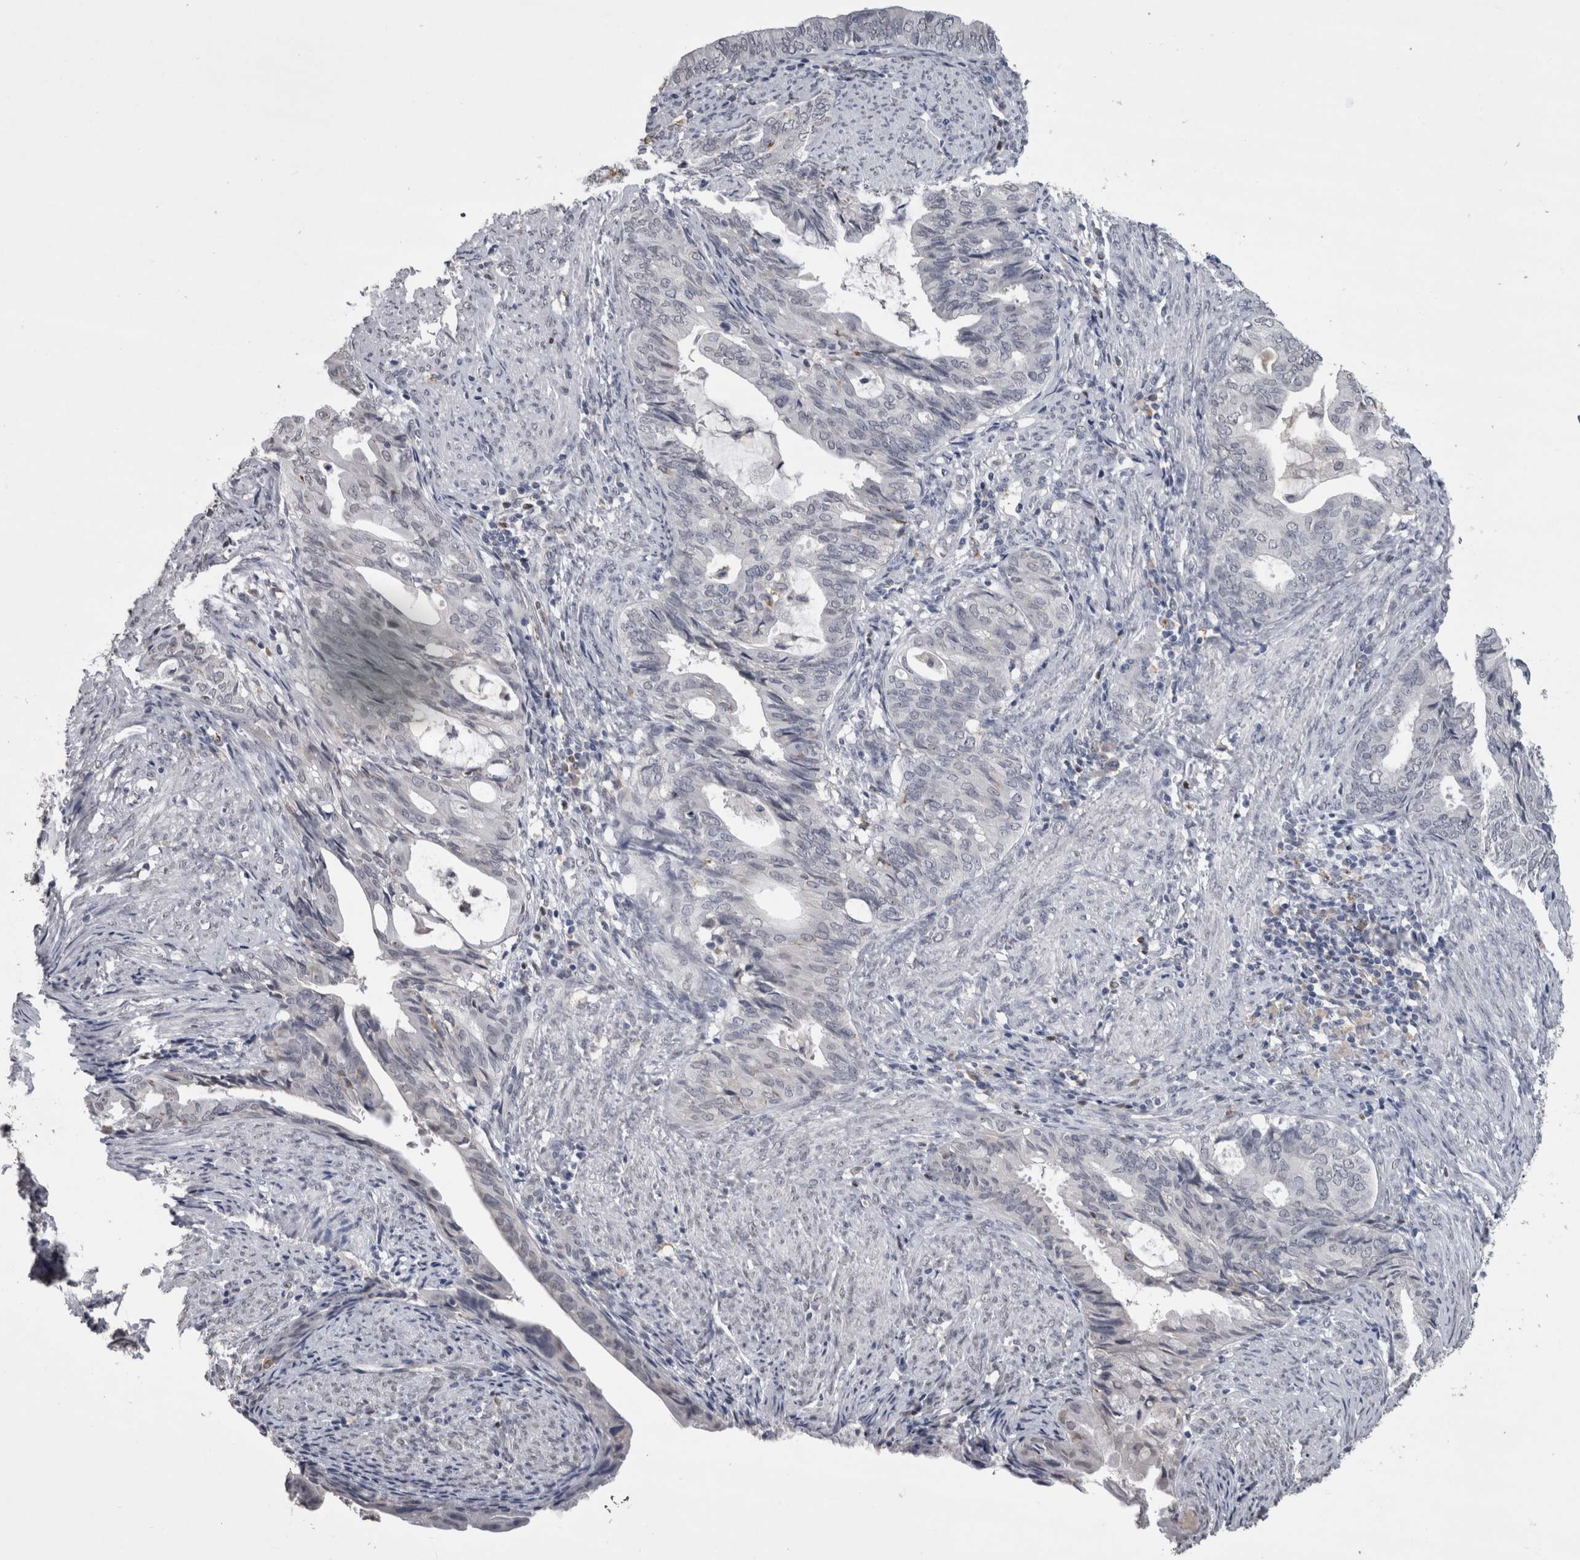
{"staining": {"intensity": "negative", "quantity": "none", "location": "none"}, "tissue": "endometrial cancer", "cell_type": "Tumor cells", "image_type": "cancer", "snomed": [{"axis": "morphology", "description": "Adenocarcinoma, NOS"}, {"axis": "topography", "description": "Endometrium"}], "caption": "DAB (3,3'-diaminobenzidine) immunohistochemical staining of endometrial adenocarcinoma reveals no significant expression in tumor cells.", "gene": "PAX5", "patient": {"sex": "female", "age": 86}}